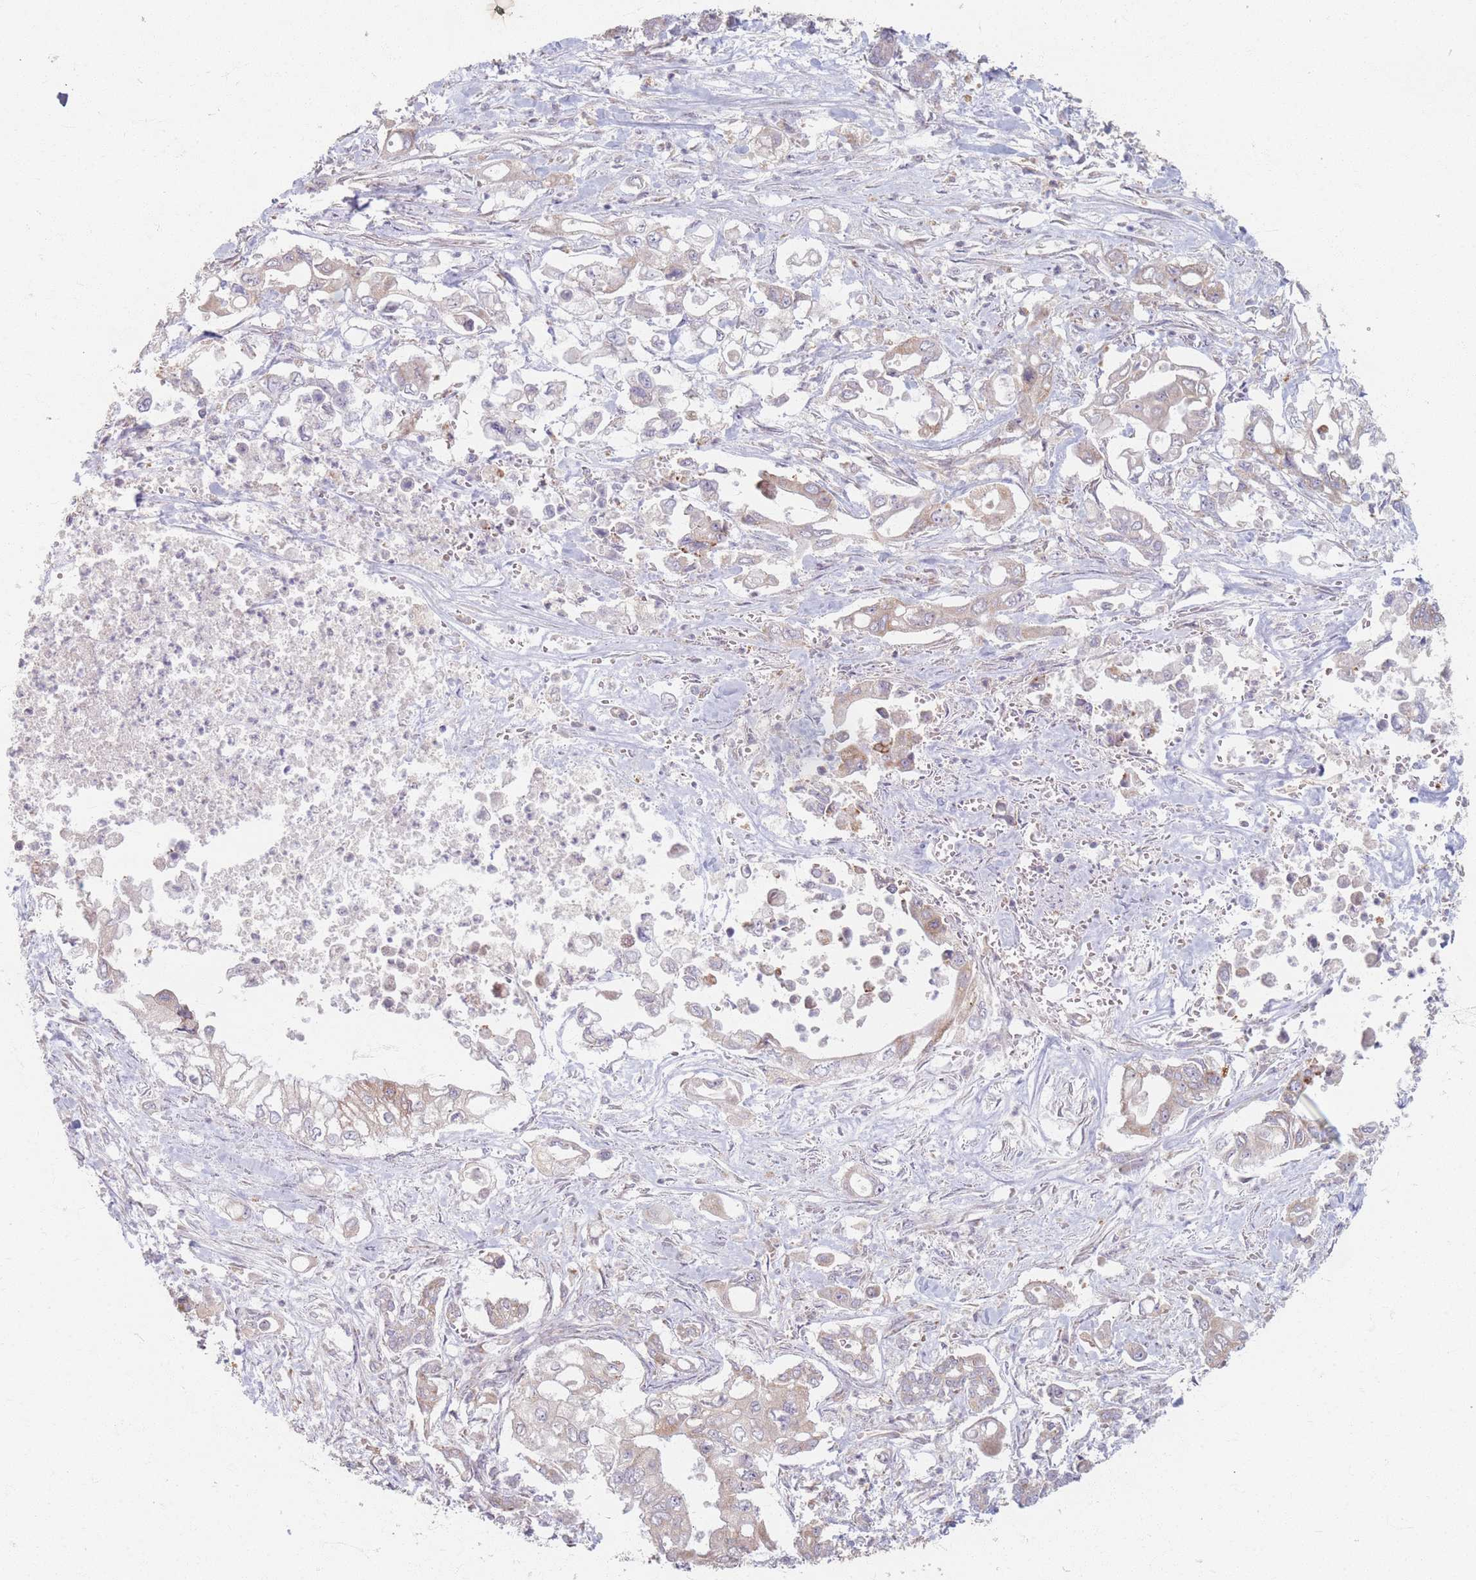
{"staining": {"intensity": "weak", "quantity": "<25%", "location": "cytoplasmic/membranous"}, "tissue": "pancreatic cancer", "cell_type": "Tumor cells", "image_type": "cancer", "snomed": [{"axis": "morphology", "description": "Adenocarcinoma, NOS"}, {"axis": "topography", "description": "Pancreas"}], "caption": "Pancreatic cancer was stained to show a protein in brown. There is no significant positivity in tumor cells.", "gene": "SMIM14", "patient": {"sex": "male", "age": 61}}